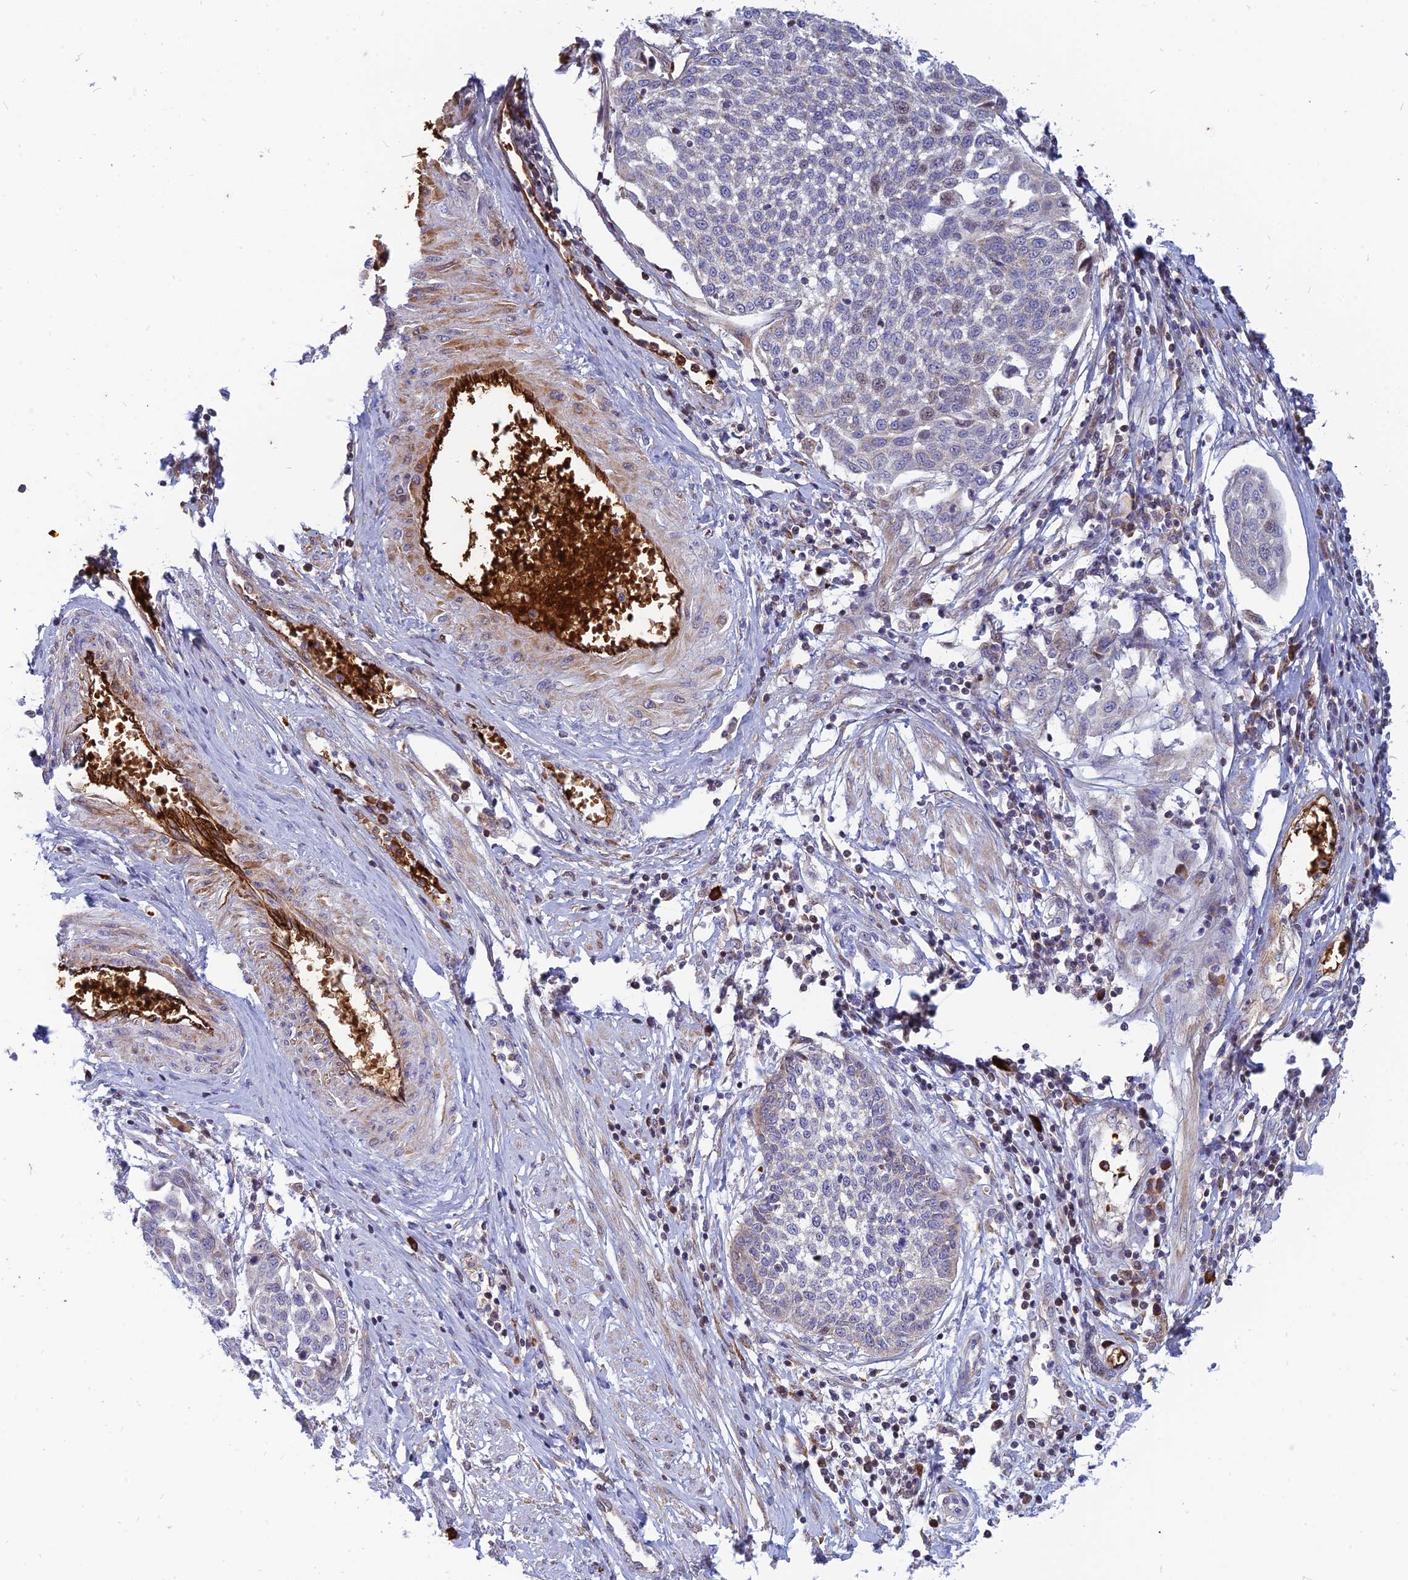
{"staining": {"intensity": "negative", "quantity": "none", "location": "none"}, "tissue": "cervical cancer", "cell_type": "Tumor cells", "image_type": "cancer", "snomed": [{"axis": "morphology", "description": "Squamous cell carcinoma, NOS"}, {"axis": "topography", "description": "Cervix"}], "caption": "Immunohistochemistry of human cervical squamous cell carcinoma demonstrates no staining in tumor cells.", "gene": "HHAT", "patient": {"sex": "female", "age": 34}}